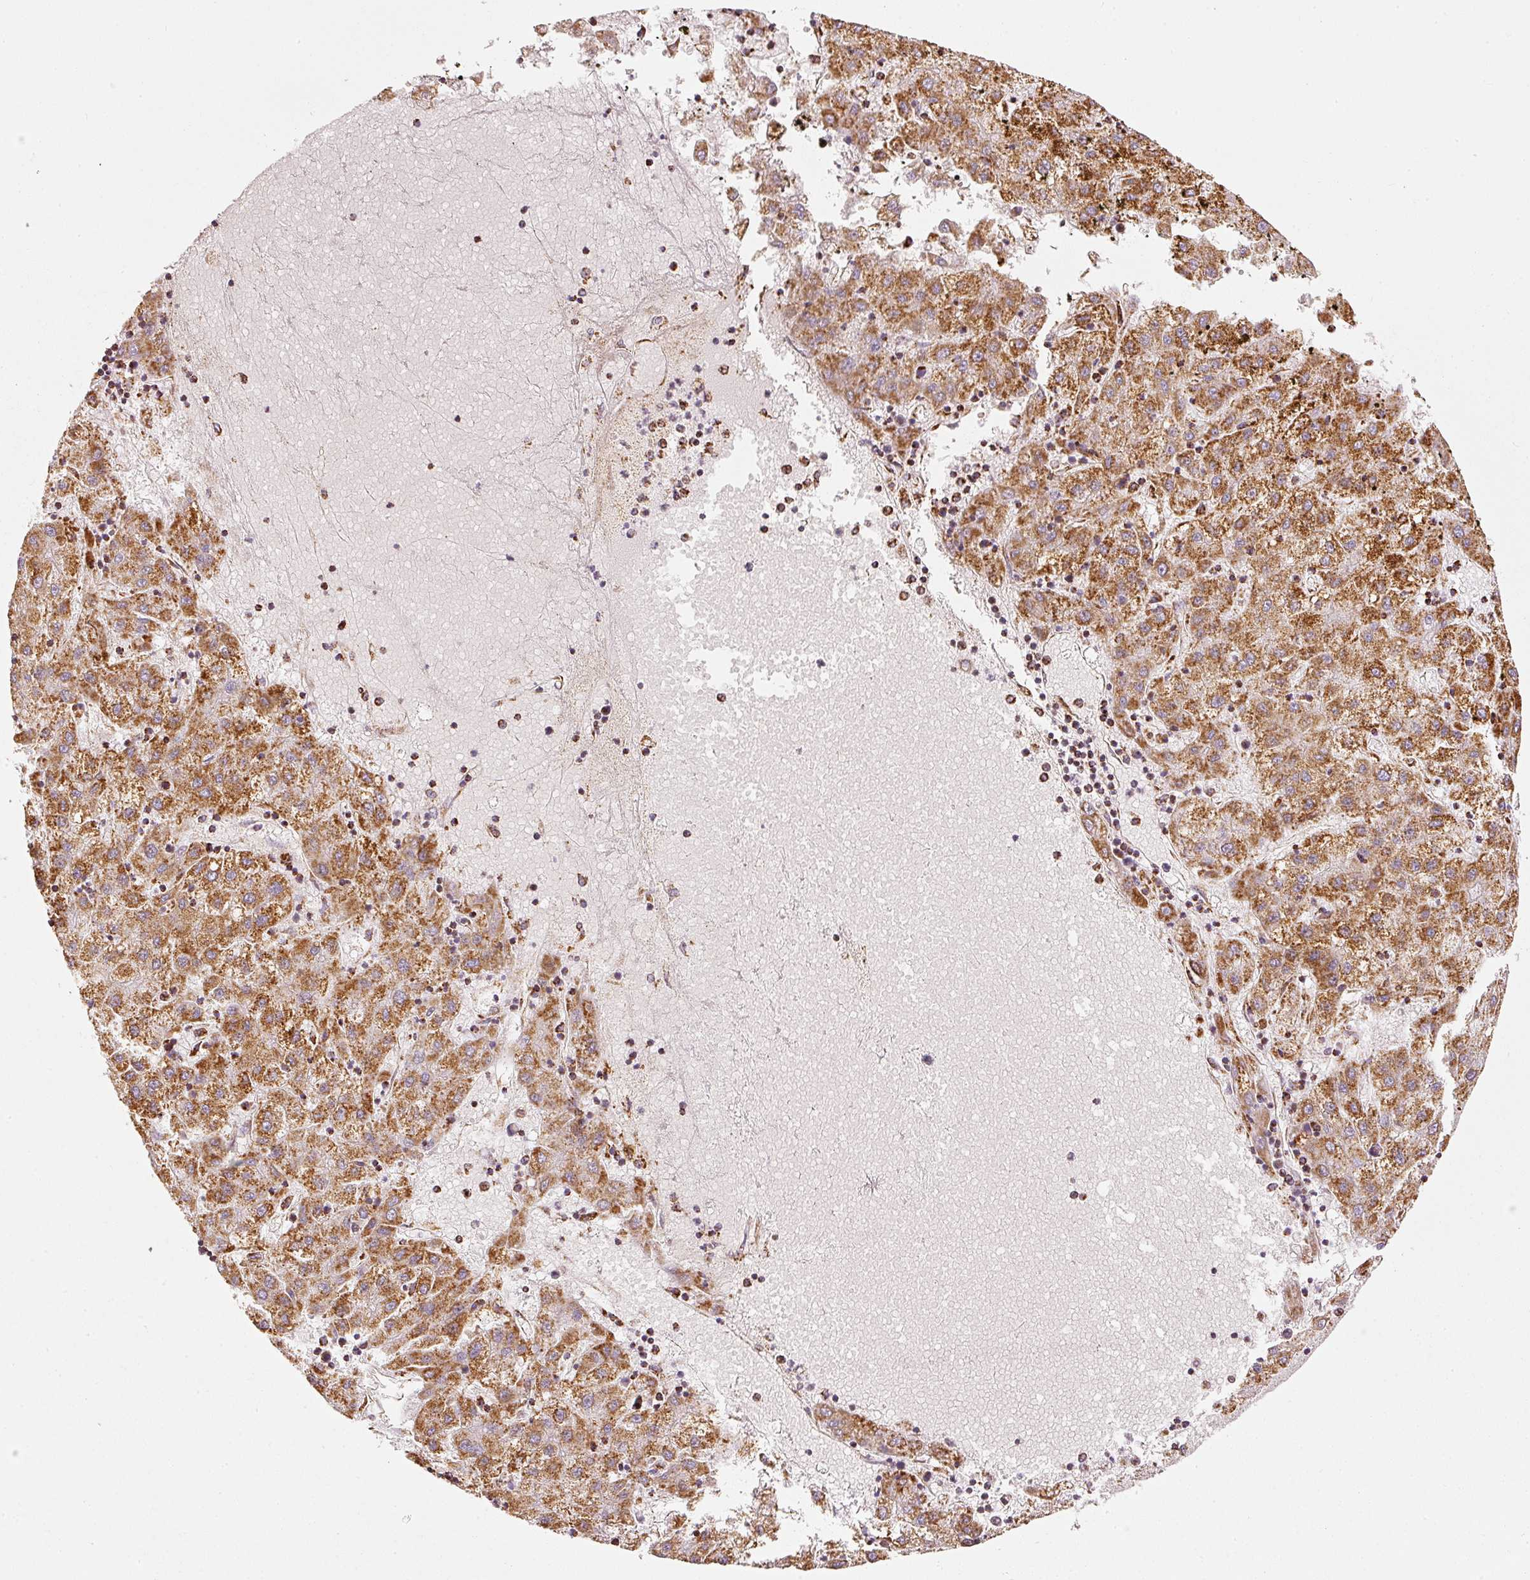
{"staining": {"intensity": "moderate", "quantity": ">75%", "location": "cytoplasmic/membranous"}, "tissue": "liver cancer", "cell_type": "Tumor cells", "image_type": "cancer", "snomed": [{"axis": "morphology", "description": "Carcinoma, Hepatocellular, NOS"}, {"axis": "topography", "description": "Liver"}], "caption": "Liver cancer tissue reveals moderate cytoplasmic/membranous staining in approximately >75% of tumor cells (Stains: DAB (3,3'-diaminobenzidine) in brown, nuclei in blue, Microscopy: brightfield microscopy at high magnification).", "gene": "MT-CO2", "patient": {"sex": "male", "age": 72}}